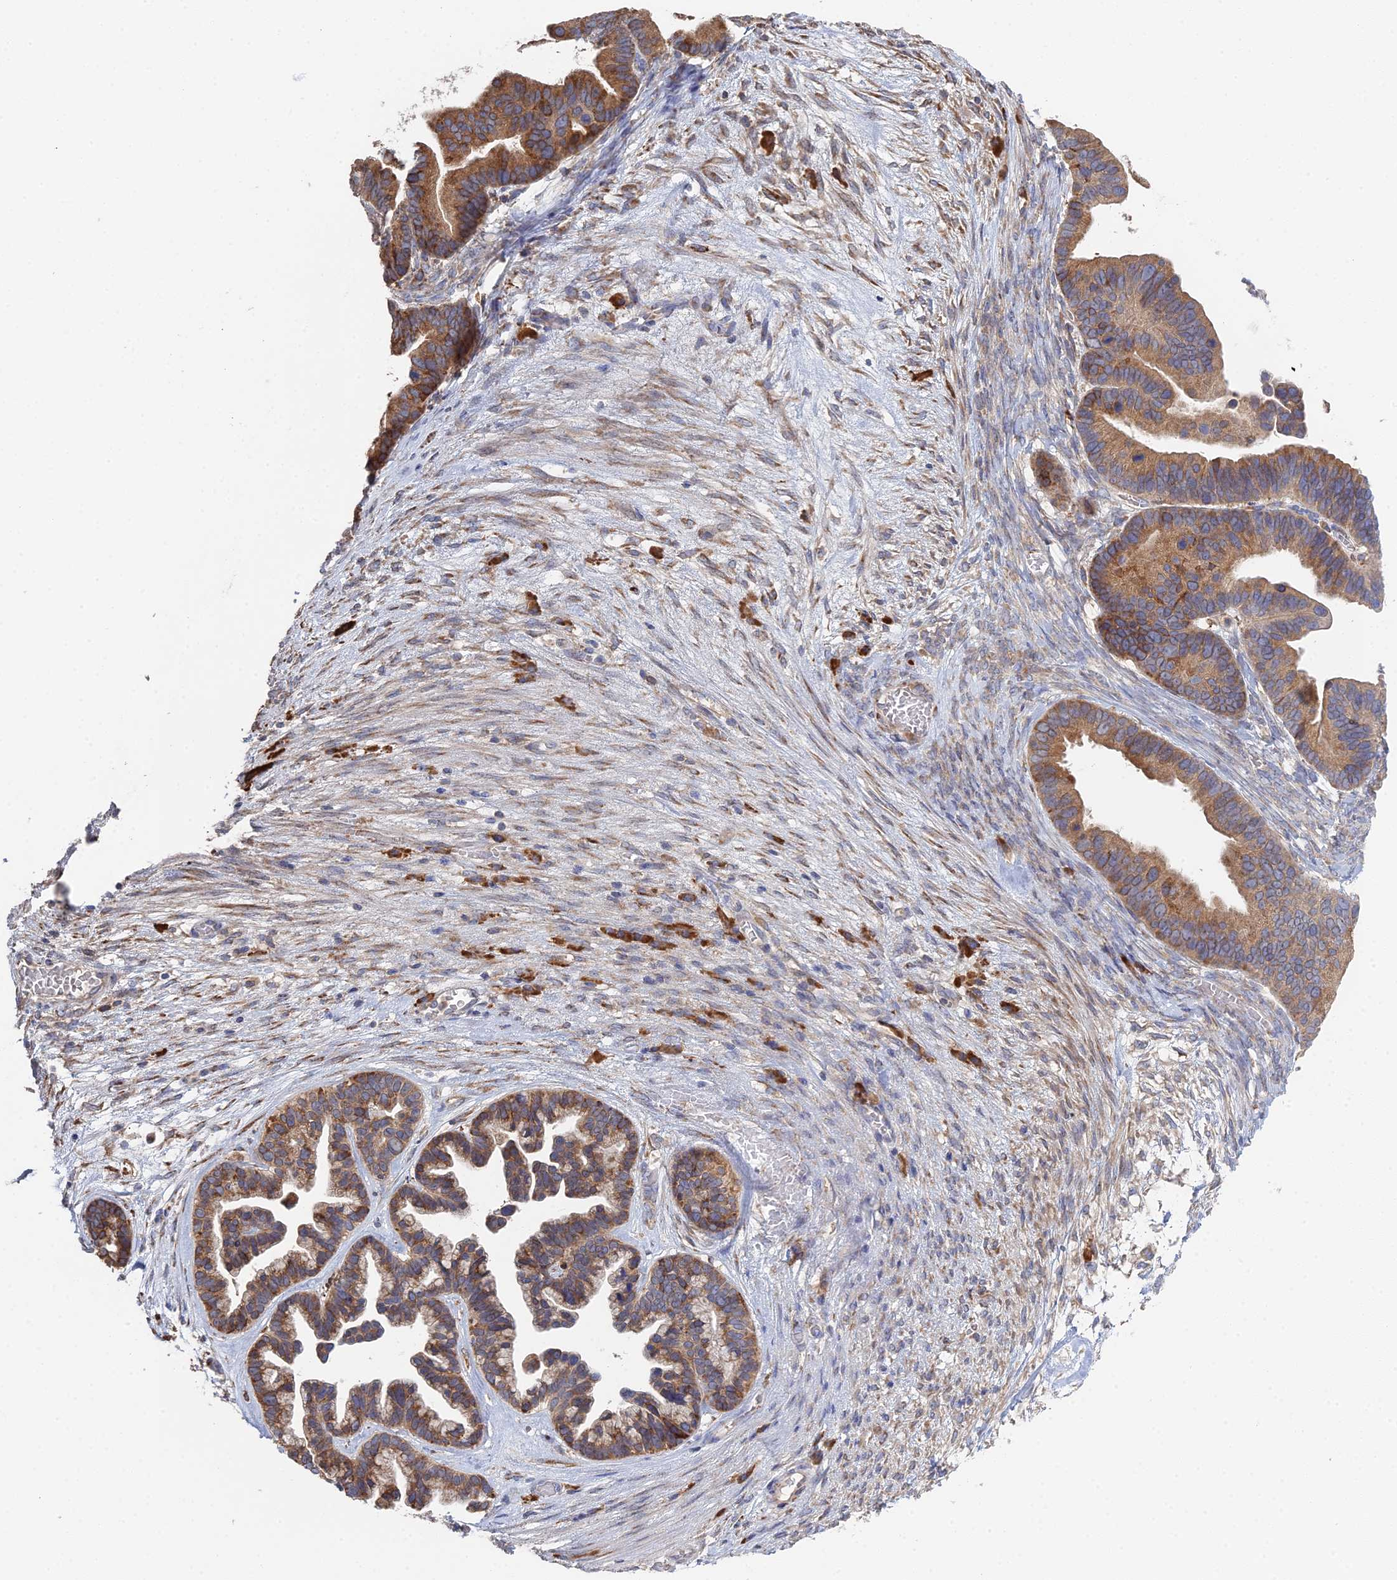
{"staining": {"intensity": "moderate", "quantity": ">75%", "location": "cytoplasmic/membranous"}, "tissue": "ovarian cancer", "cell_type": "Tumor cells", "image_type": "cancer", "snomed": [{"axis": "morphology", "description": "Cystadenocarcinoma, serous, NOS"}, {"axis": "topography", "description": "Ovary"}], "caption": "Moderate cytoplasmic/membranous staining for a protein is appreciated in approximately >75% of tumor cells of ovarian serous cystadenocarcinoma using IHC.", "gene": "TRAPPC6A", "patient": {"sex": "female", "age": 56}}